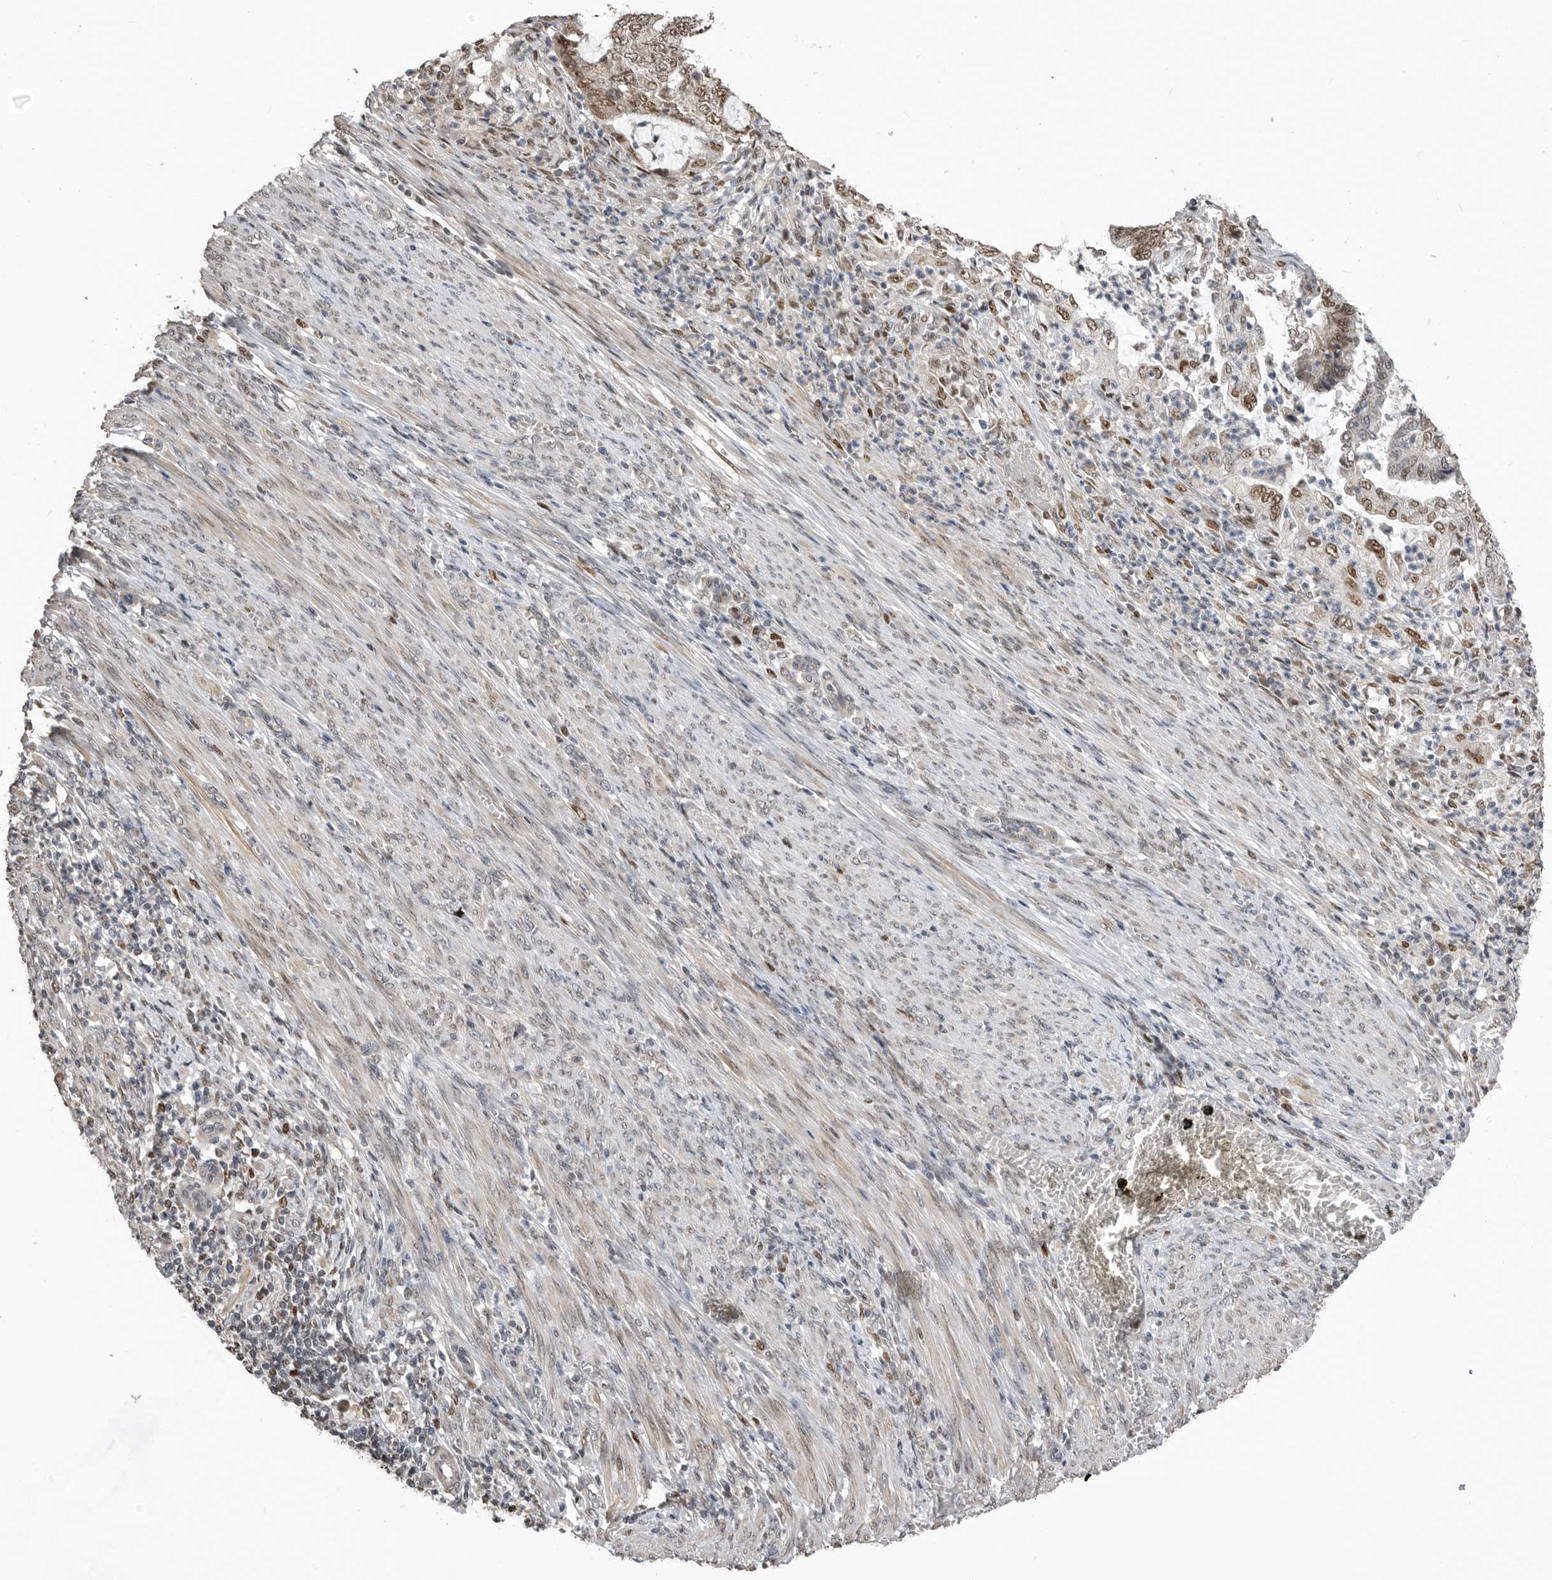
{"staining": {"intensity": "moderate", "quantity": ">75%", "location": "nuclear"}, "tissue": "endometrial cancer", "cell_type": "Tumor cells", "image_type": "cancer", "snomed": [{"axis": "morphology", "description": "Adenocarcinoma, NOS"}, {"axis": "topography", "description": "Endometrium"}], "caption": "Moderate nuclear staining is present in about >75% of tumor cells in endometrial adenocarcinoma. The protein of interest is stained brown, and the nuclei are stained in blue (DAB IHC with brightfield microscopy, high magnification).", "gene": "SMARCC1", "patient": {"sex": "female", "age": 49}}